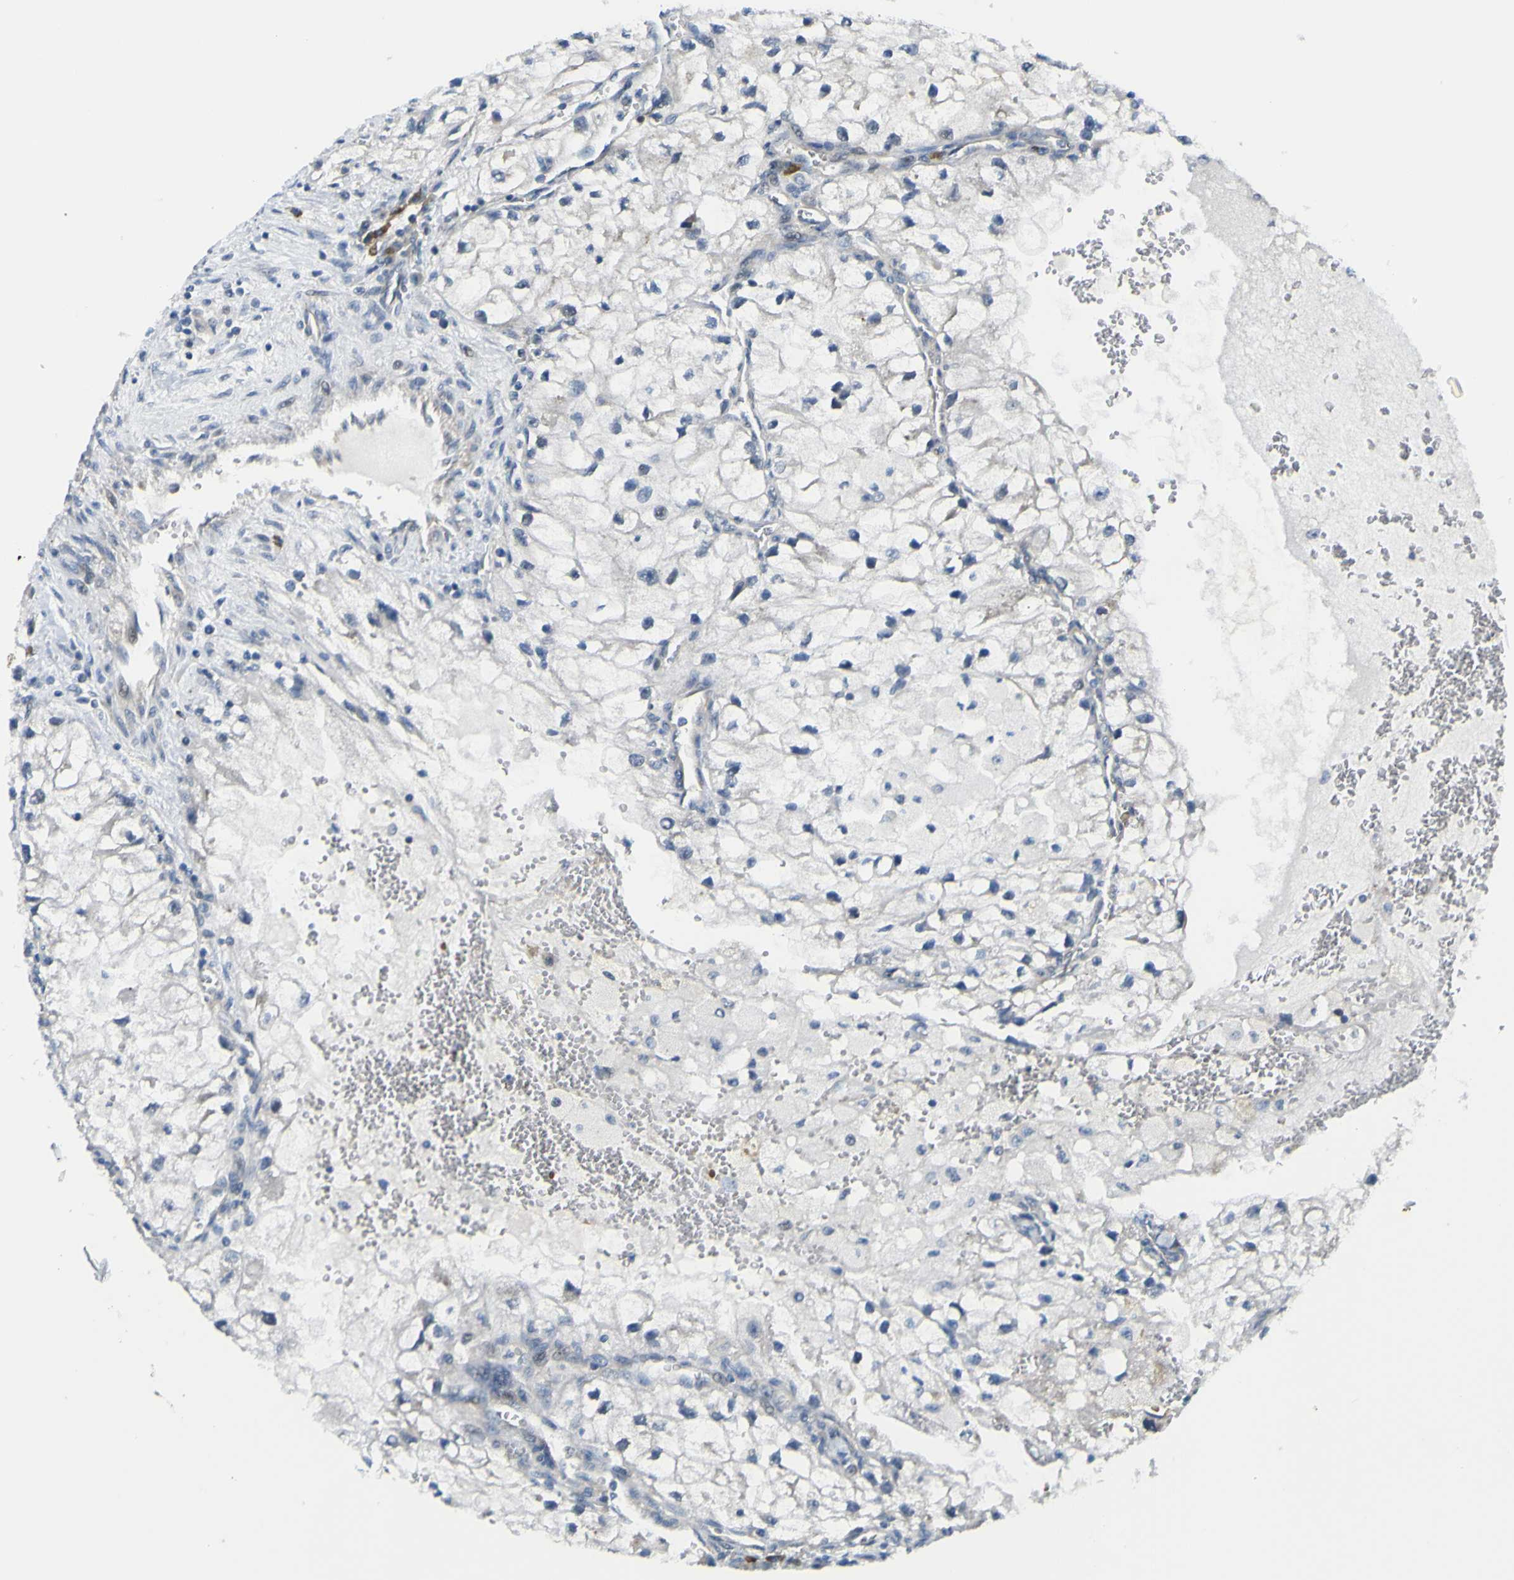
{"staining": {"intensity": "negative", "quantity": "none", "location": "none"}, "tissue": "renal cancer", "cell_type": "Tumor cells", "image_type": "cancer", "snomed": [{"axis": "morphology", "description": "Adenocarcinoma, NOS"}, {"axis": "topography", "description": "Kidney"}], "caption": "The image displays no significant positivity in tumor cells of renal cancer.", "gene": "KDM7A", "patient": {"sex": "female", "age": 70}}